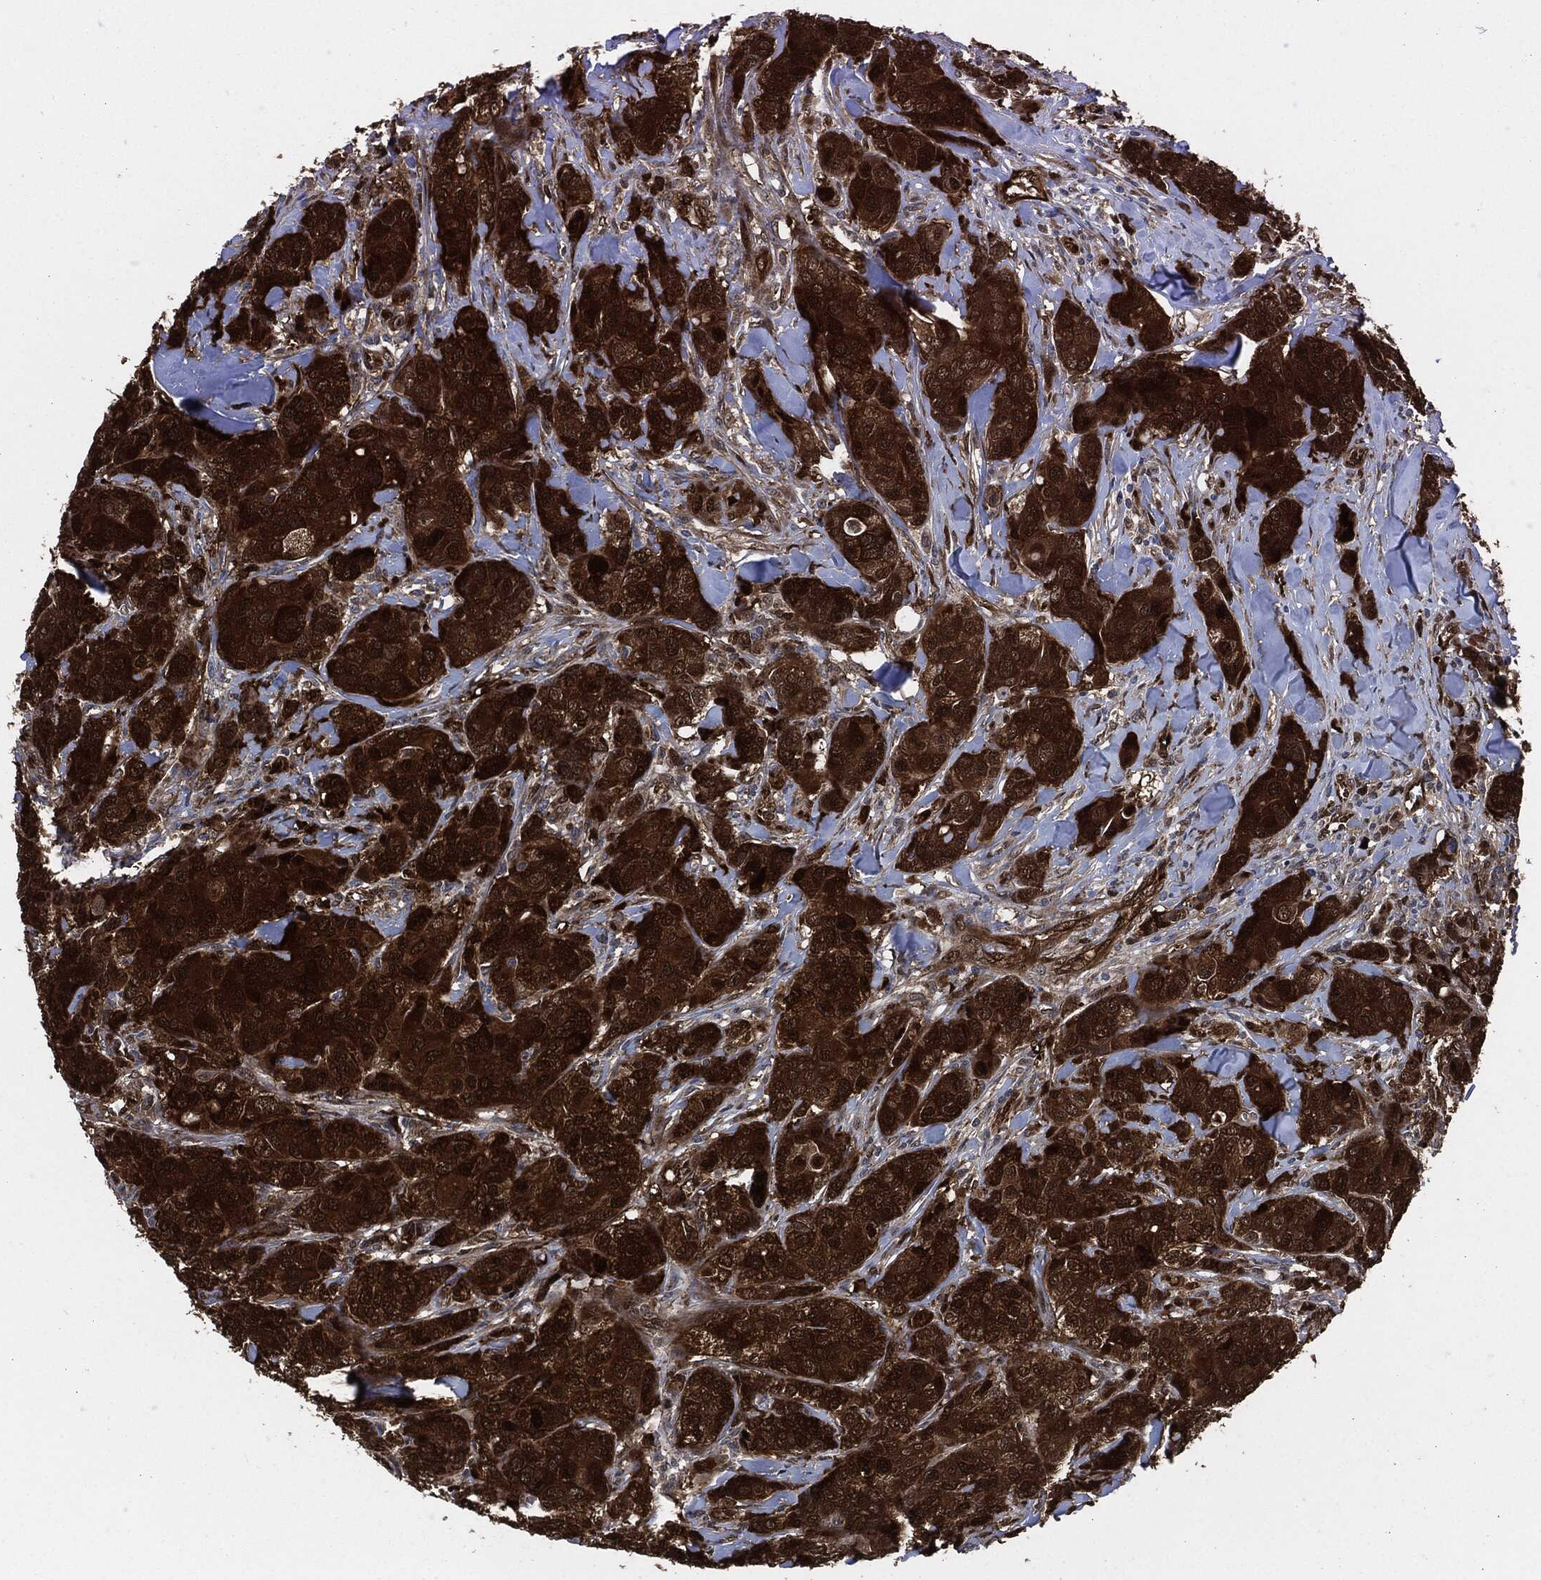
{"staining": {"intensity": "strong", "quantity": ">75%", "location": "cytoplasmic/membranous,nuclear"}, "tissue": "breast cancer", "cell_type": "Tumor cells", "image_type": "cancer", "snomed": [{"axis": "morphology", "description": "Duct carcinoma"}, {"axis": "topography", "description": "Breast"}], "caption": "IHC photomicrograph of breast cancer (invasive ductal carcinoma) stained for a protein (brown), which reveals high levels of strong cytoplasmic/membranous and nuclear expression in approximately >75% of tumor cells.", "gene": "DCTN1", "patient": {"sex": "female", "age": 43}}